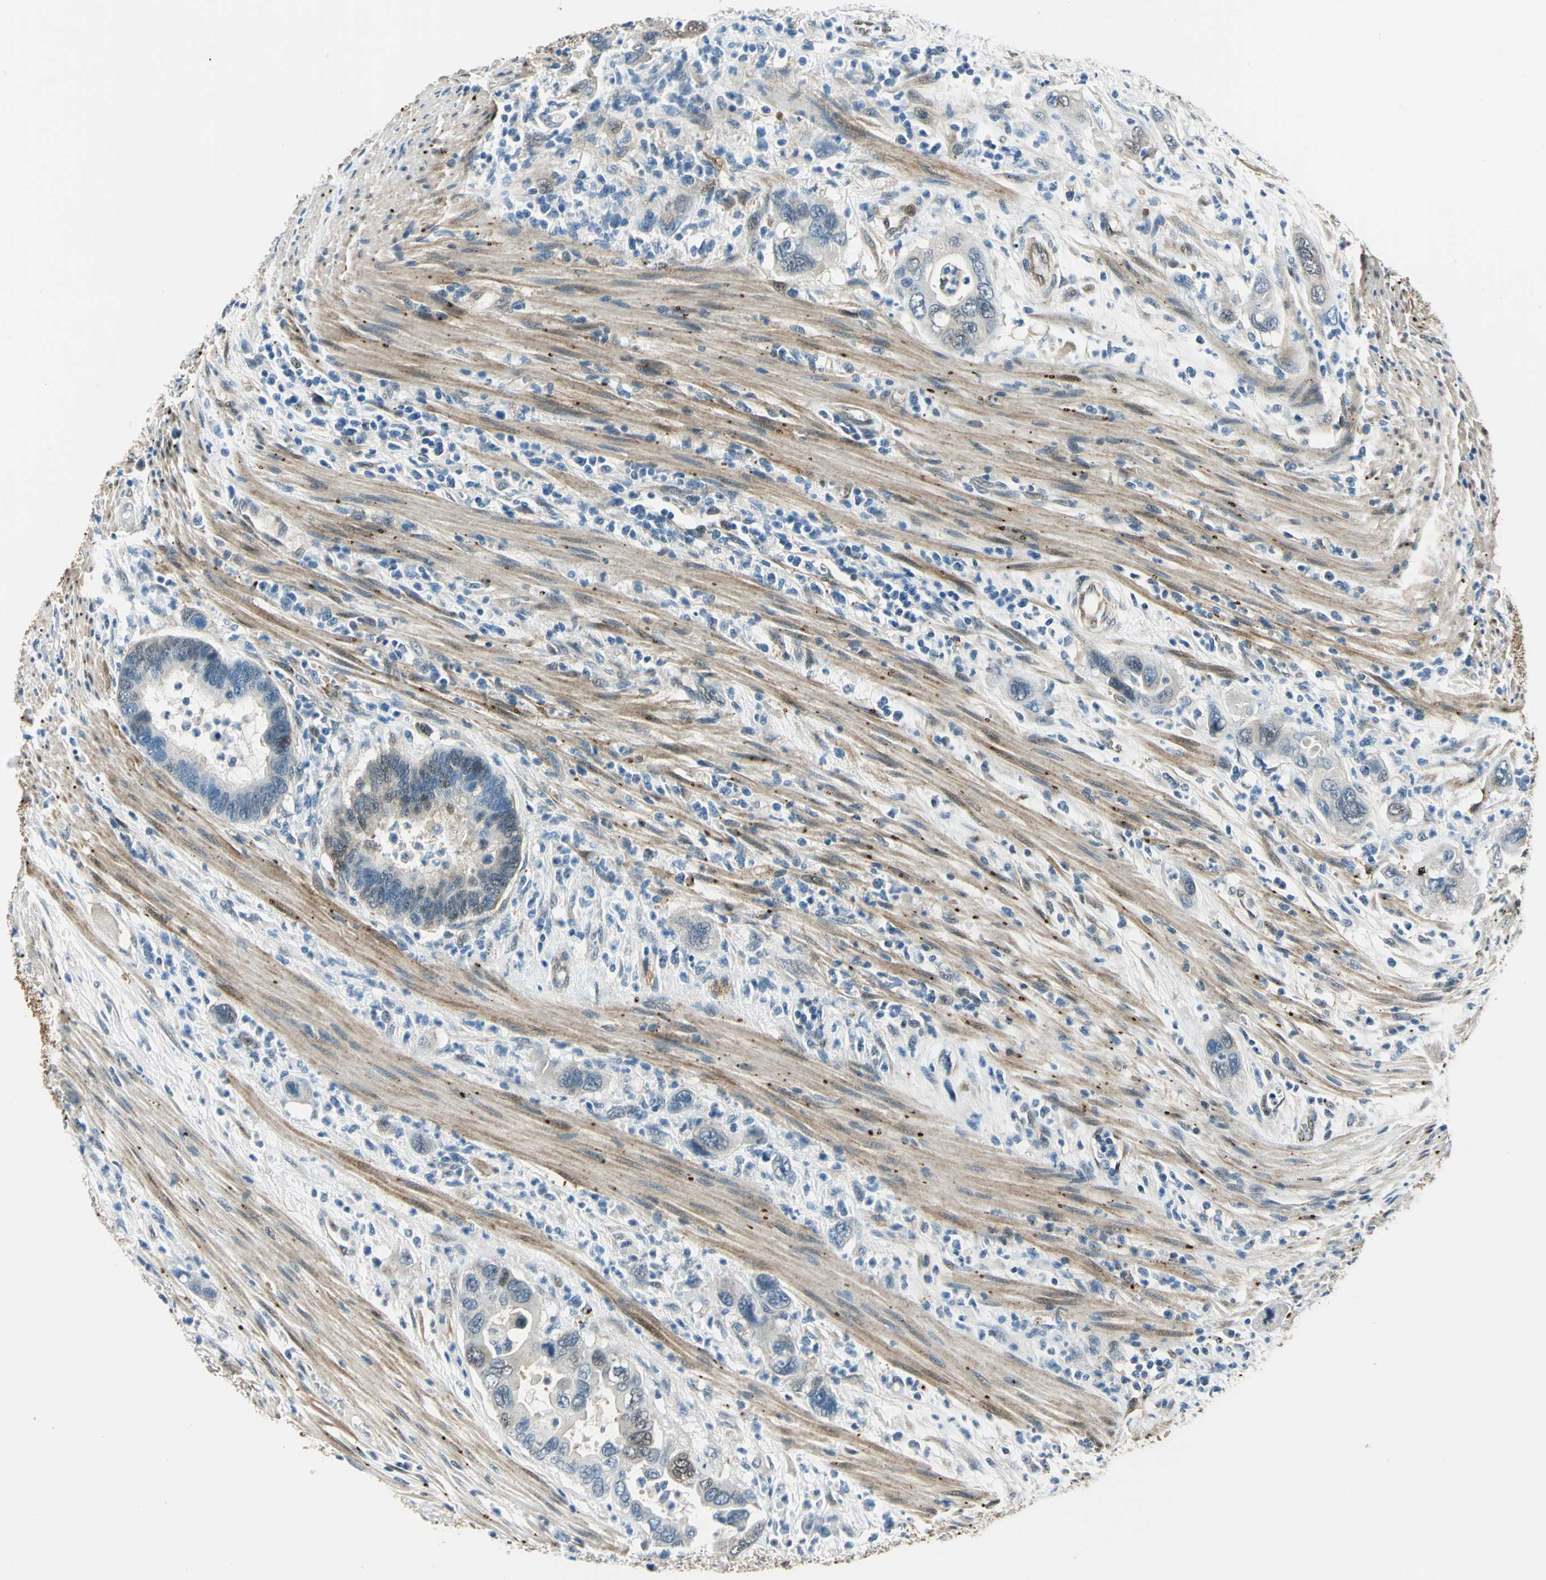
{"staining": {"intensity": "weak", "quantity": "<25%", "location": "cytoplasmic/membranous"}, "tissue": "pancreatic cancer", "cell_type": "Tumor cells", "image_type": "cancer", "snomed": [{"axis": "morphology", "description": "Adenocarcinoma, NOS"}, {"axis": "topography", "description": "Pancreas"}], "caption": "Immunohistochemistry (IHC) micrograph of neoplastic tissue: human pancreatic cancer stained with DAB (3,3'-diaminobenzidine) reveals no significant protein expression in tumor cells.", "gene": "HSPB1", "patient": {"sex": "female", "age": 71}}